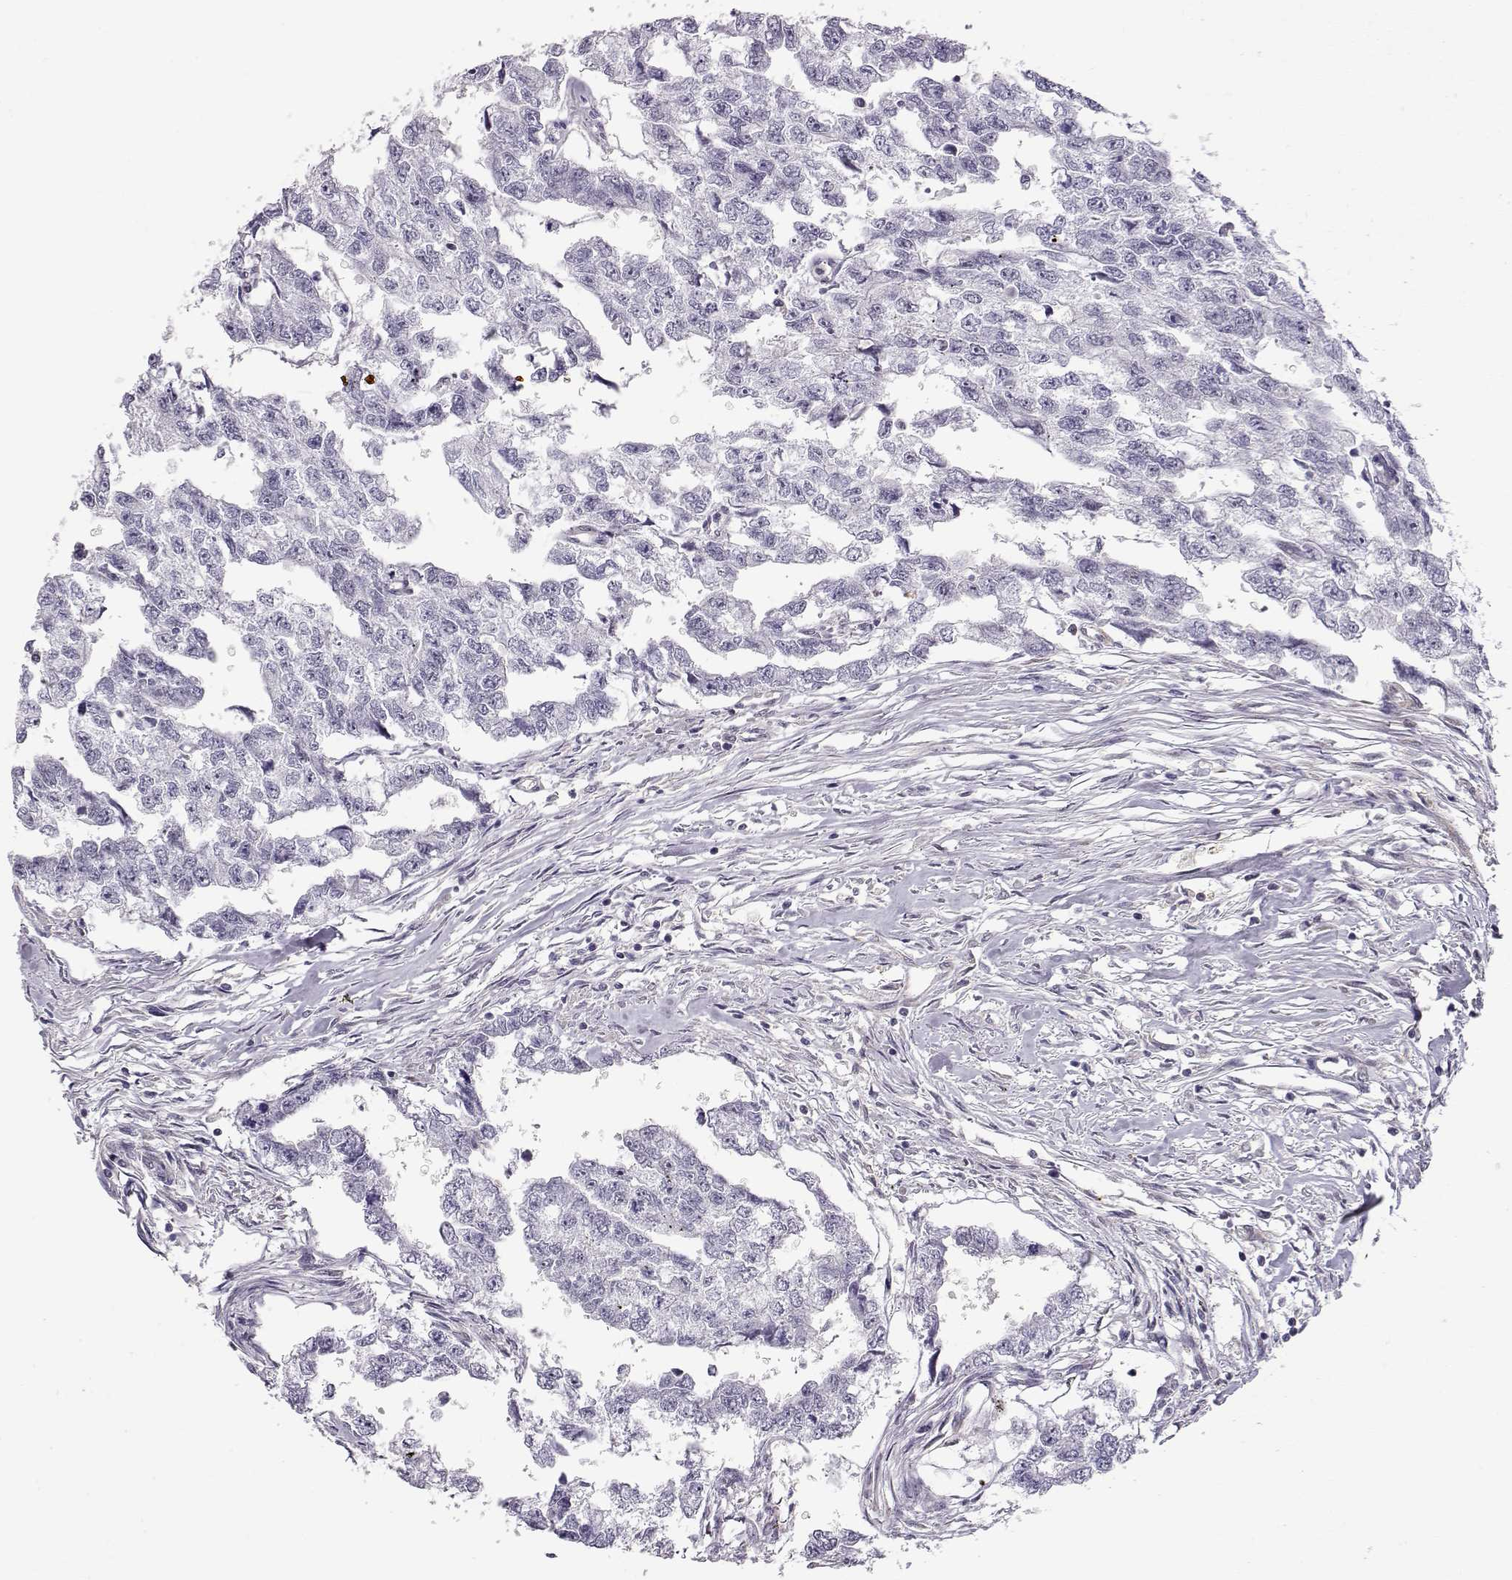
{"staining": {"intensity": "negative", "quantity": "none", "location": "none"}, "tissue": "testis cancer", "cell_type": "Tumor cells", "image_type": "cancer", "snomed": [{"axis": "morphology", "description": "Carcinoma, Embryonal, NOS"}, {"axis": "morphology", "description": "Teratoma, malignant, NOS"}, {"axis": "topography", "description": "Testis"}], "caption": "An immunohistochemistry photomicrograph of testis malignant teratoma is shown. There is no staining in tumor cells of testis malignant teratoma.", "gene": "TEPP", "patient": {"sex": "male", "age": 44}}